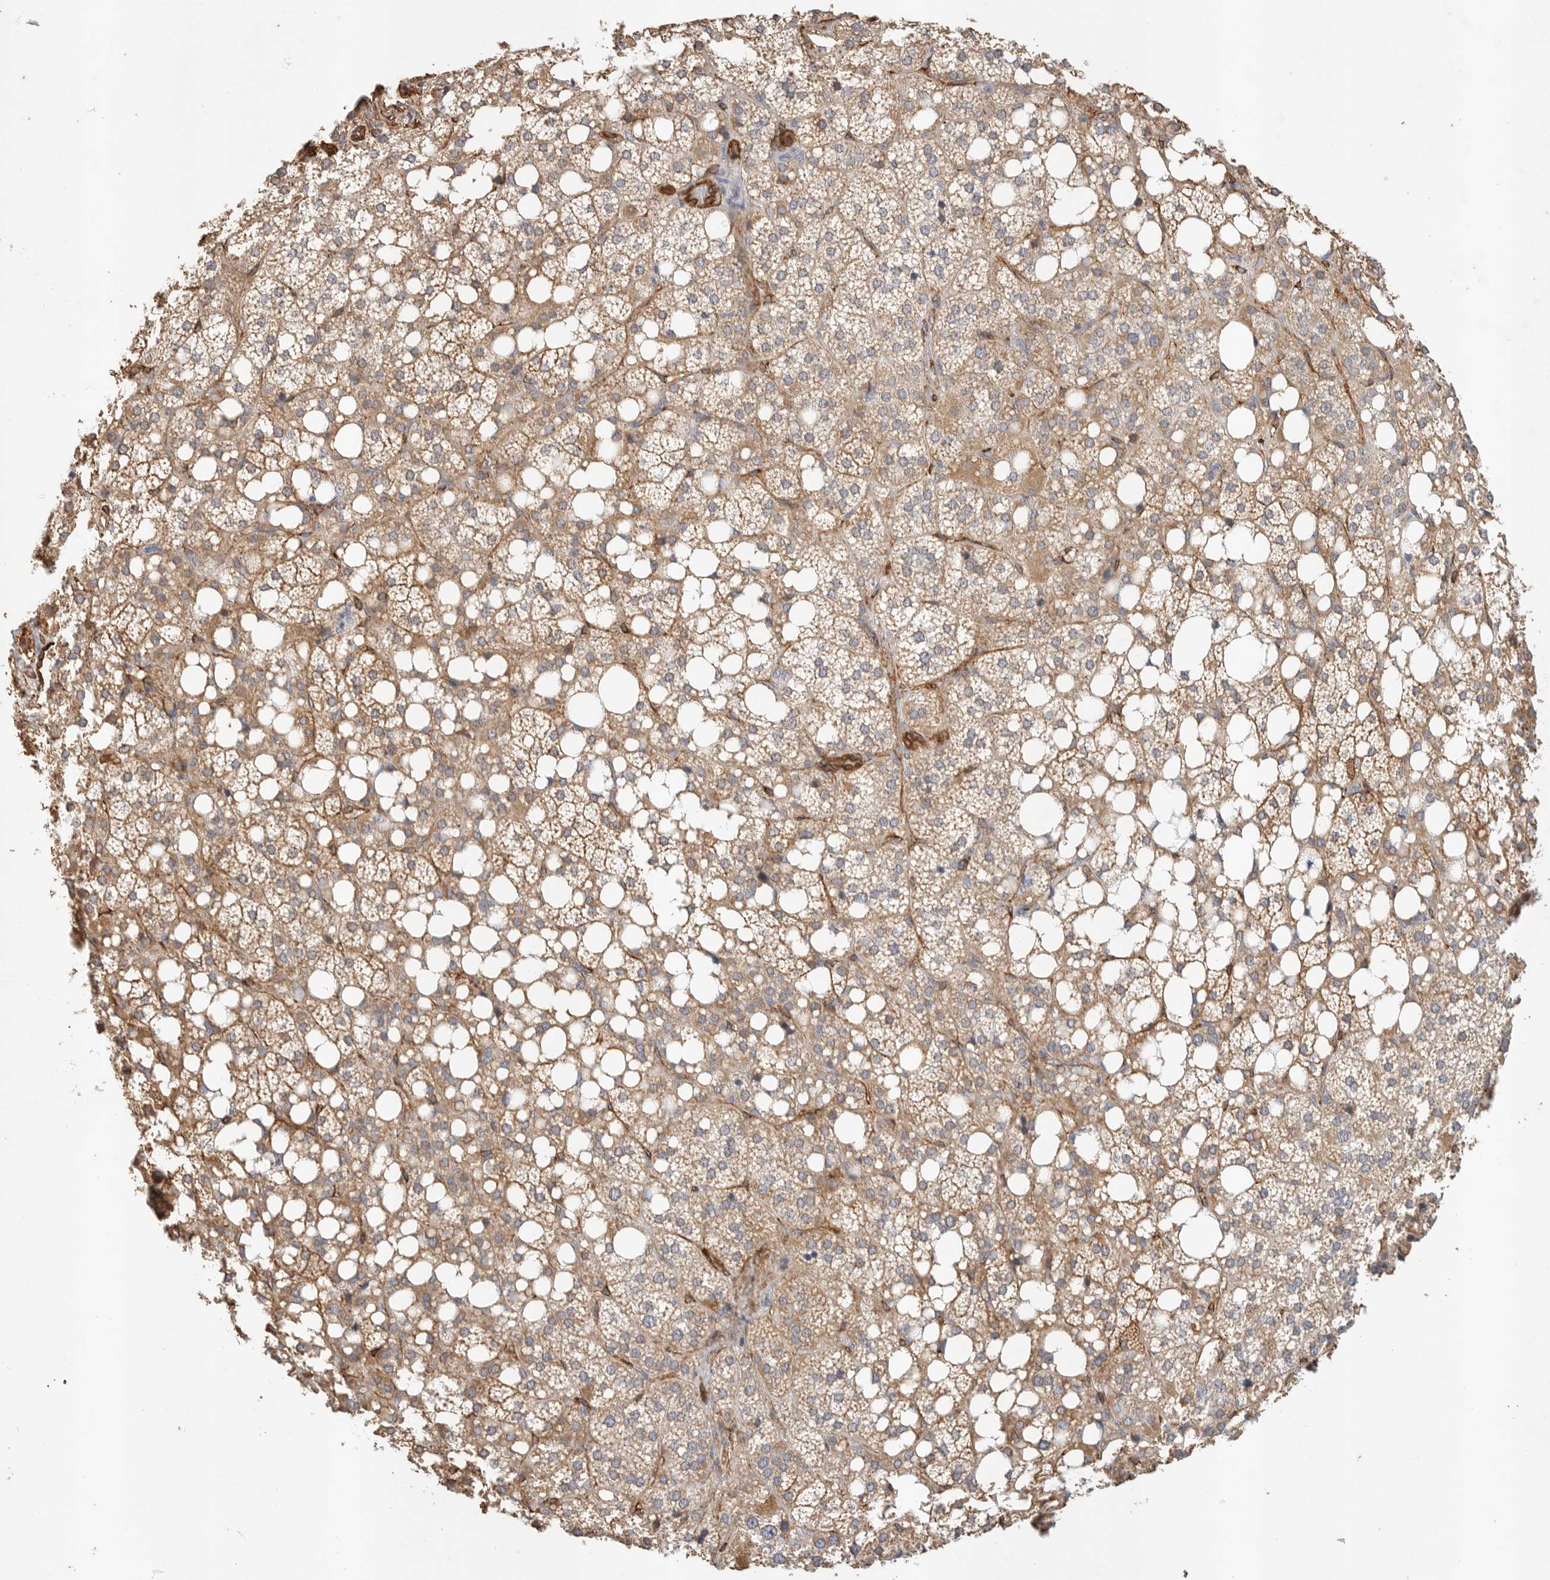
{"staining": {"intensity": "moderate", "quantity": ">75%", "location": "cytoplasmic/membranous"}, "tissue": "adrenal gland", "cell_type": "Glandular cells", "image_type": "normal", "snomed": [{"axis": "morphology", "description": "Normal tissue, NOS"}, {"axis": "topography", "description": "Adrenal gland"}], "caption": "Approximately >75% of glandular cells in unremarkable adrenal gland display moderate cytoplasmic/membranous protein staining as visualized by brown immunohistochemical staining.", "gene": "JMJD4", "patient": {"sex": "female", "age": 59}}